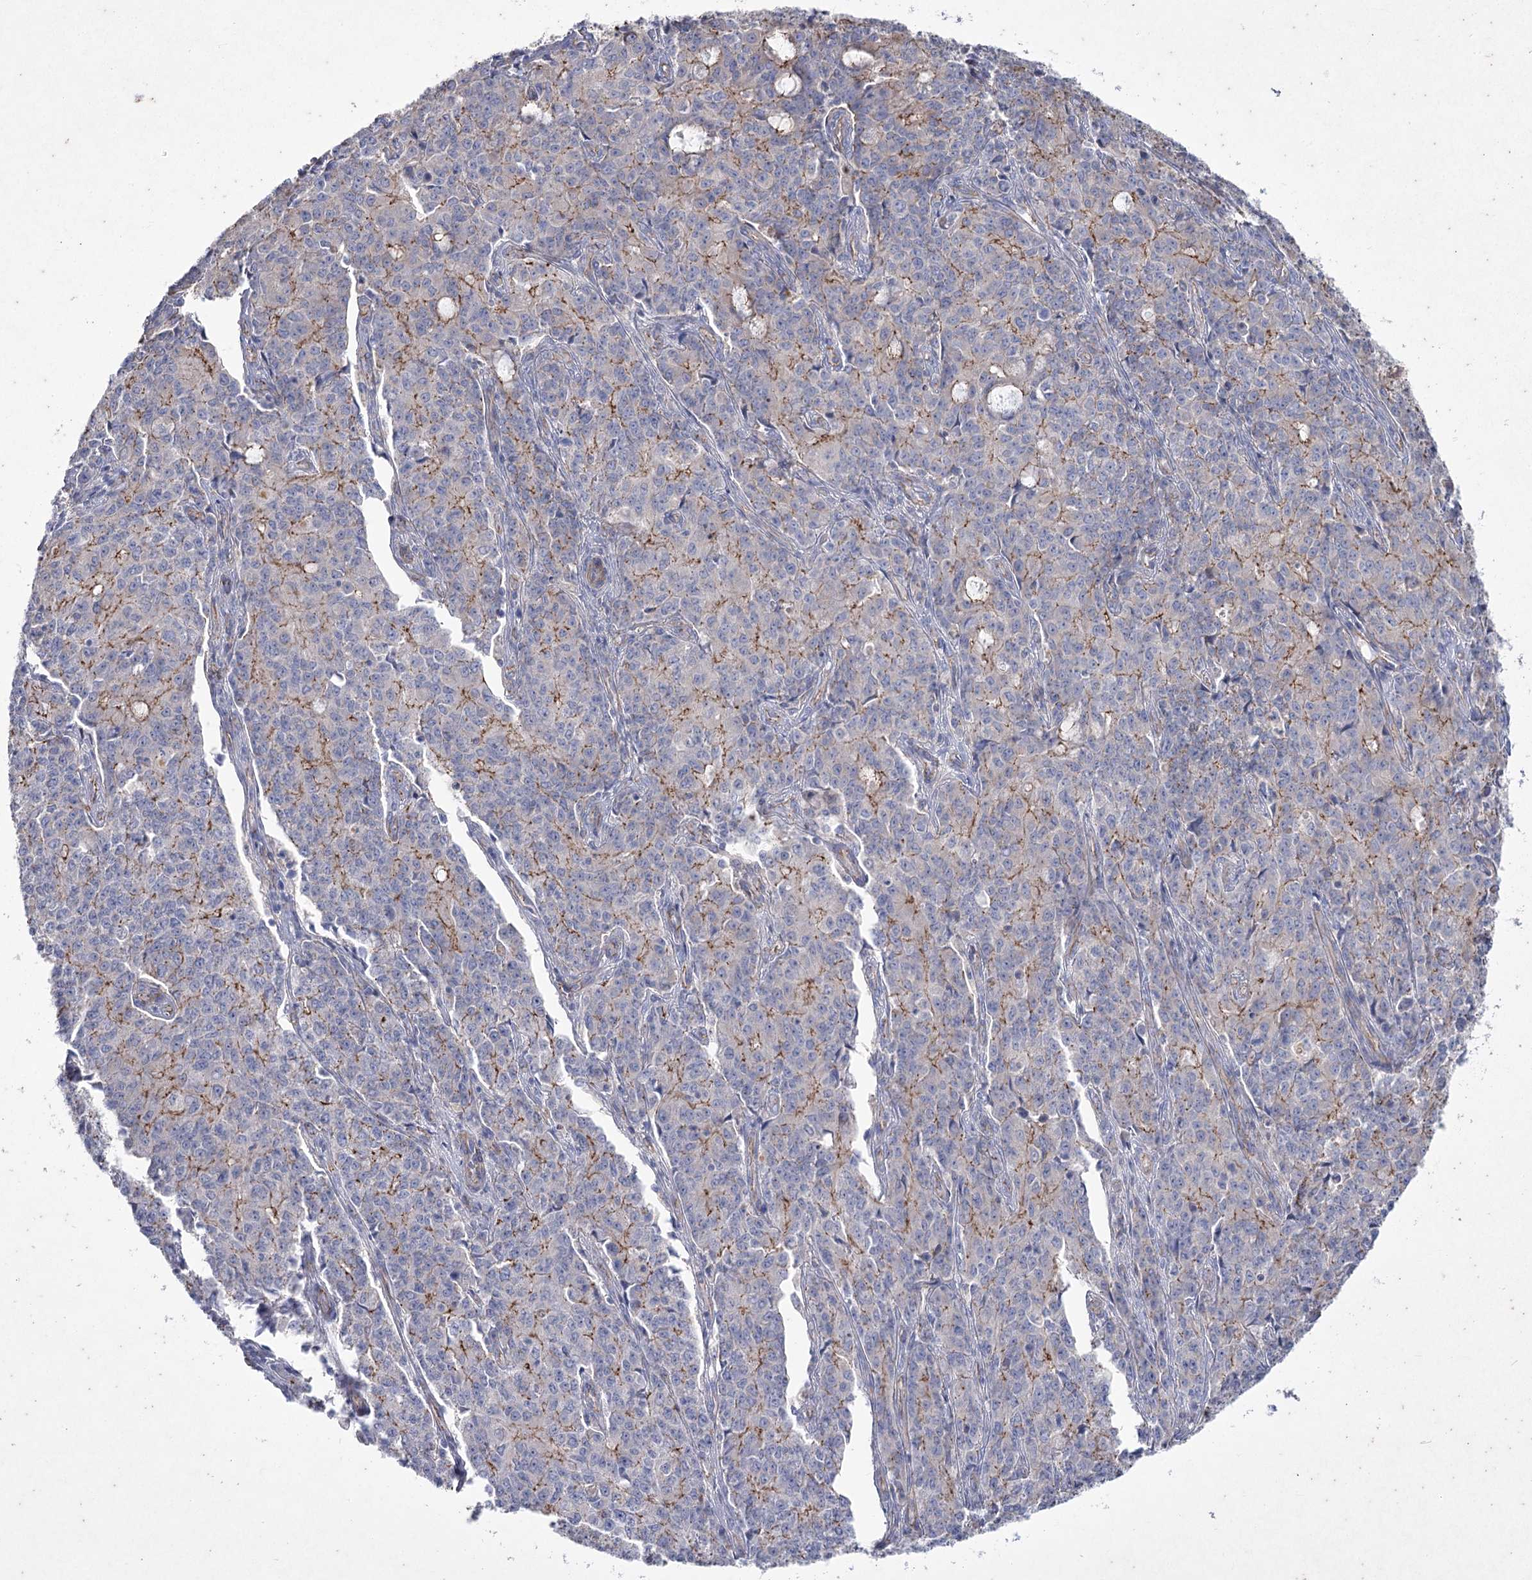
{"staining": {"intensity": "weak", "quantity": "<25%", "location": "cytoplasmic/membranous"}, "tissue": "endometrial cancer", "cell_type": "Tumor cells", "image_type": "cancer", "snomed": [{"axis": "morphology", "description": "Adenocarcinoma, NOS"}, {"axis": "topography", "description": "Endometrium"}], "caption": "IHC micrograph of neoplastic tissue: human endometrial cancer (adenocarcinoma) stained with DAB (3,3'-diaminobenzidine) displays no significant protein staining in tumor cells. (DAB immunohistochemistry with hematoxylin counter stain).", "gene": "LDLRAD3", "patient": {"sex": "female", "age": 50}}